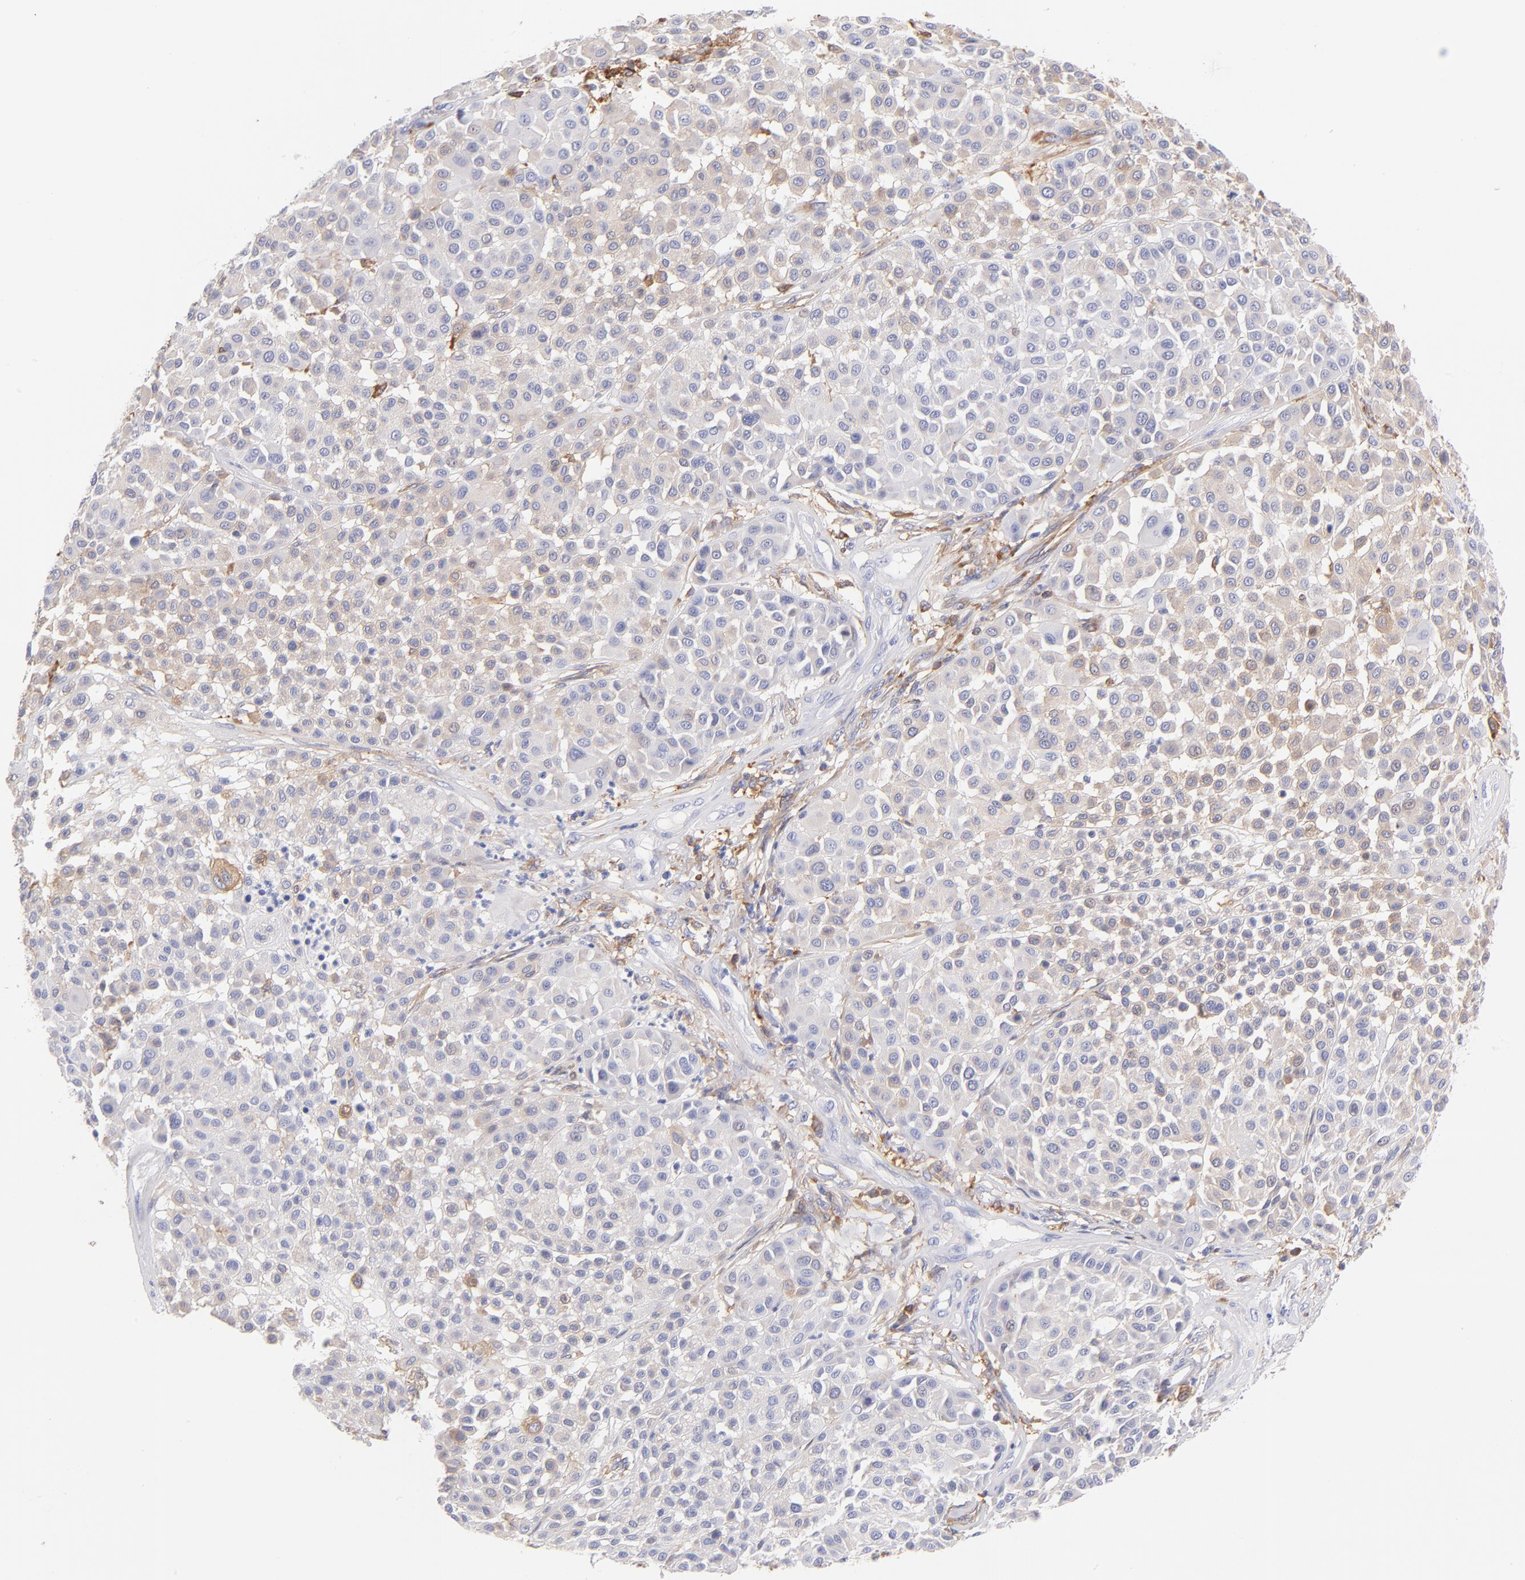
{"staining": {"intensity": "weak", "quantity": "25%-75%", "location": "cytoplasmic/membranous"}, "tissue": "melanoma", "cell_type": "Tumor cells", "image_type": "cancer", "snomed": [{"axis": "morphology", "description": "Malignant melanoma, Metastatic site"}, {"axis": "topography", "description": "Soft tissue"}], "caption": "Melanoma stained with a brown dye exhibits weak cytoplasmic/membranous positive staining in about 25%-75% of tumor cells.", "gene": "PRKCA", "patient": {"sex": "male", "age": 41}}